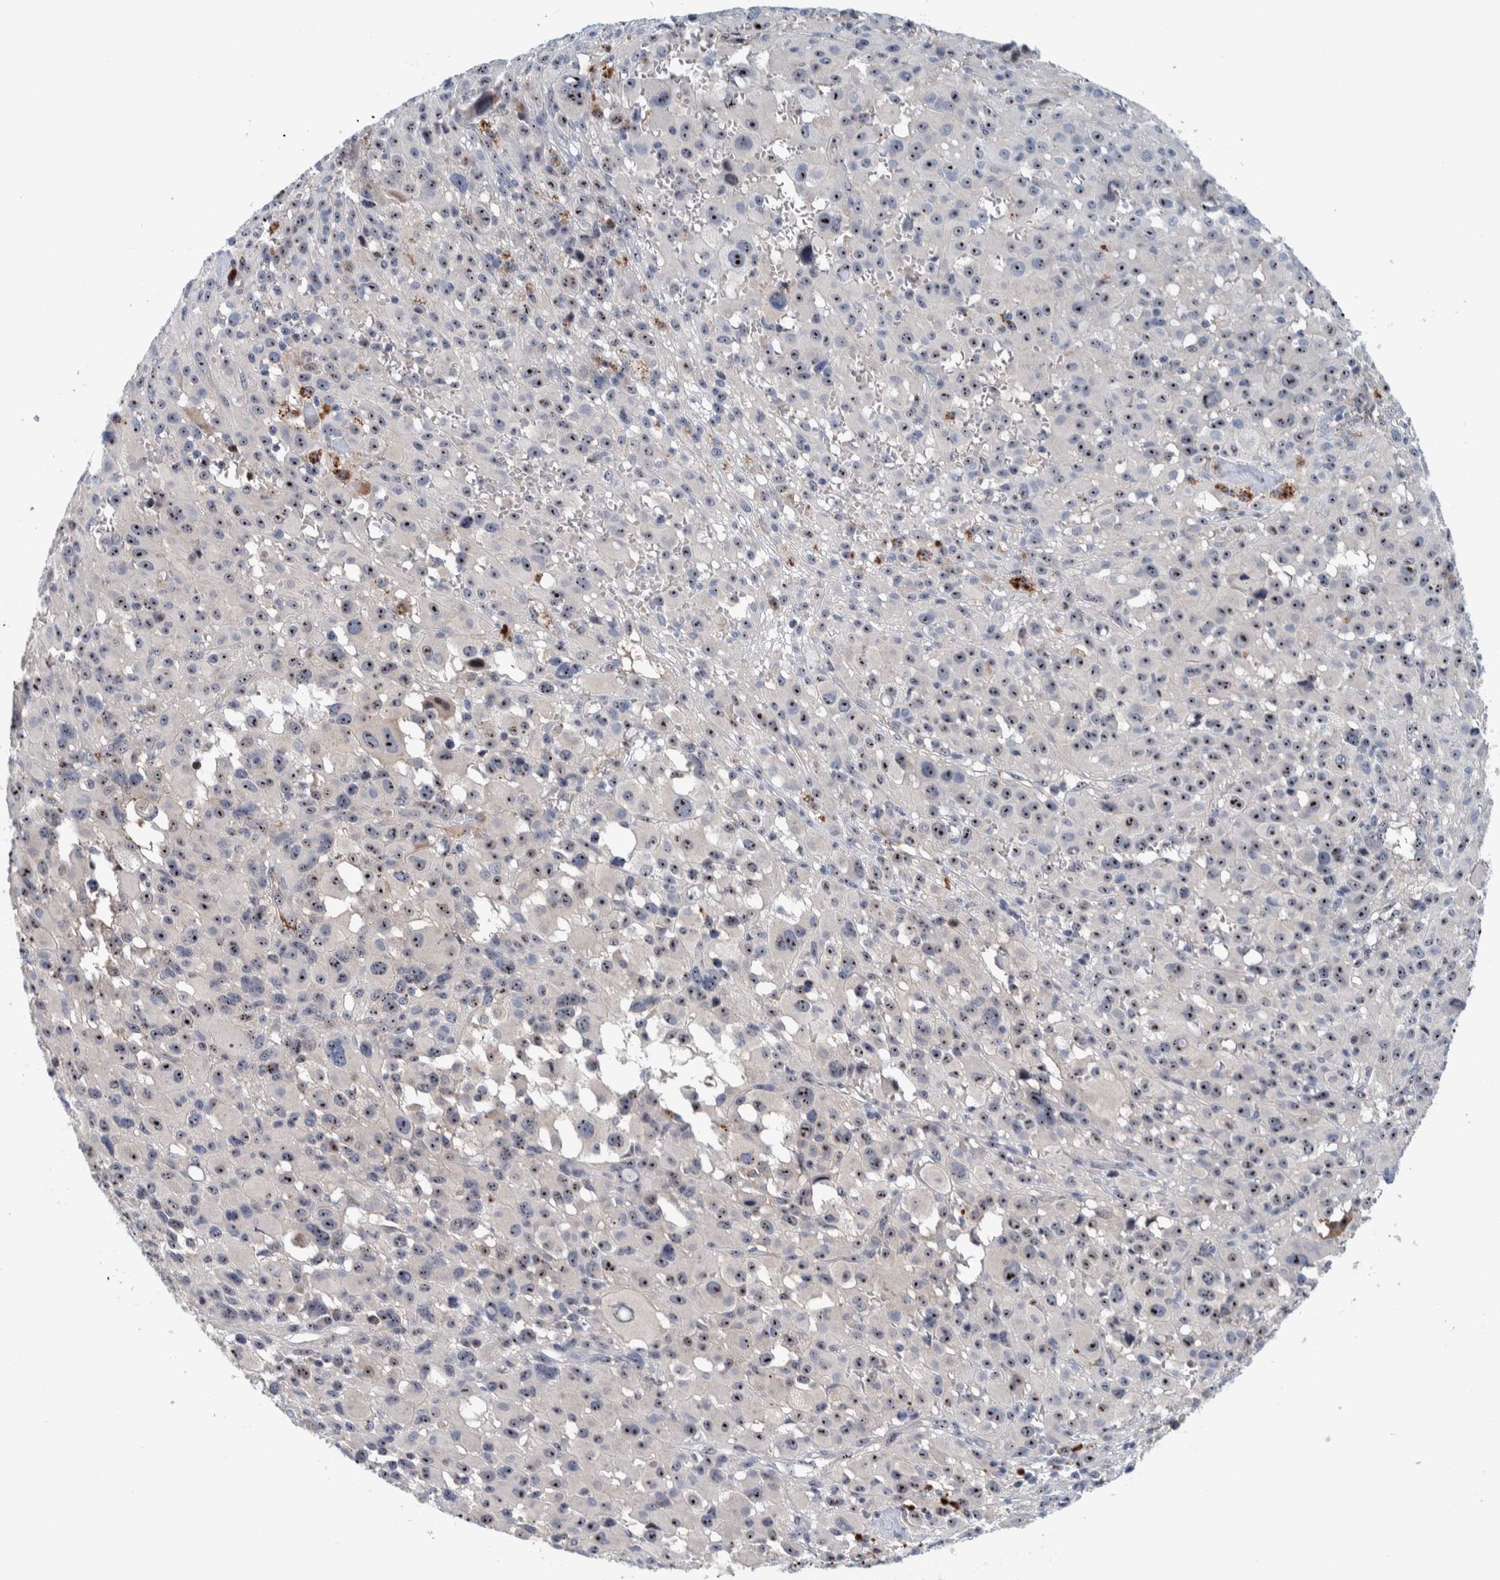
{"staining": {"intensity": "strong", "quantity": ">75%", "location": "nuclear"}, "tissue": "melanoma", "cell_type": "Tumor cells", "image_type": "cancer", "snomed": [{"axis": "morphology", "description": "Malignant melanoma, Metastatic site"}, {"axis": "topography", "description": "Skin"}], "caption": "Protein expression analysis of melanoma displays strong nuclear expression in approximately >75% of tumor cells. (brown staining indicates protein expression, while blue staining denotes nuclei).", "gene": "NOL11", "patient": {"sex": "female", "age": 74}}